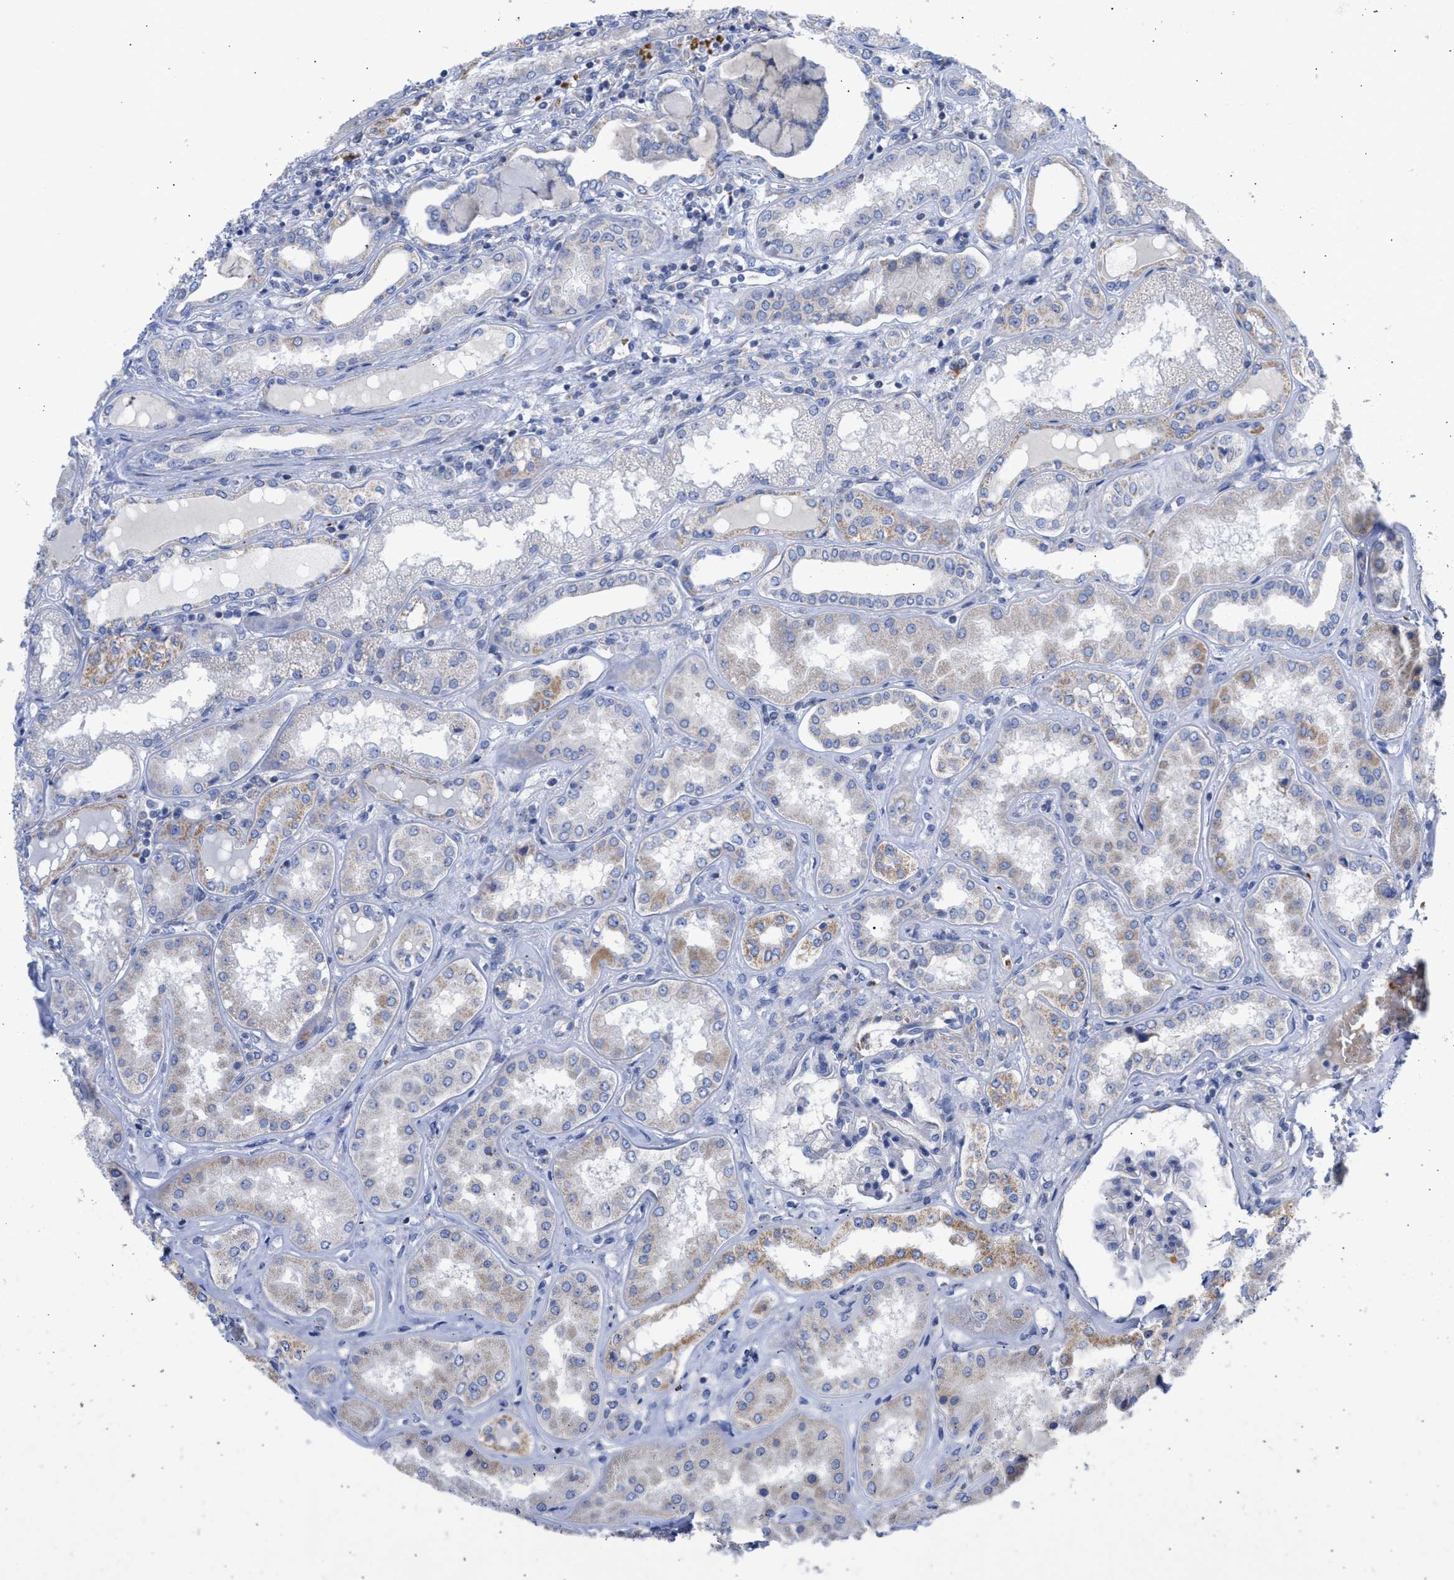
{"staining": {"intensity": "negative", "quantity": "none", "location": "none"}, "tissue": "kidney", "cell_type": "Cells in glomeruli", "image_type": "normal", "snomed": [{"axis": "morphology", "description": "Normal tissue, NOS"}, {"axis": "topography", "description": "Kidney"}], "caption": "The histopathology image reveals no significant positivity in cells in glomeruli of kidney. (Immunohistochemistry, brightfield microscopy, high magnification).", "gene": "BTG3", "patient": {"sex": "female", "age": 56}}